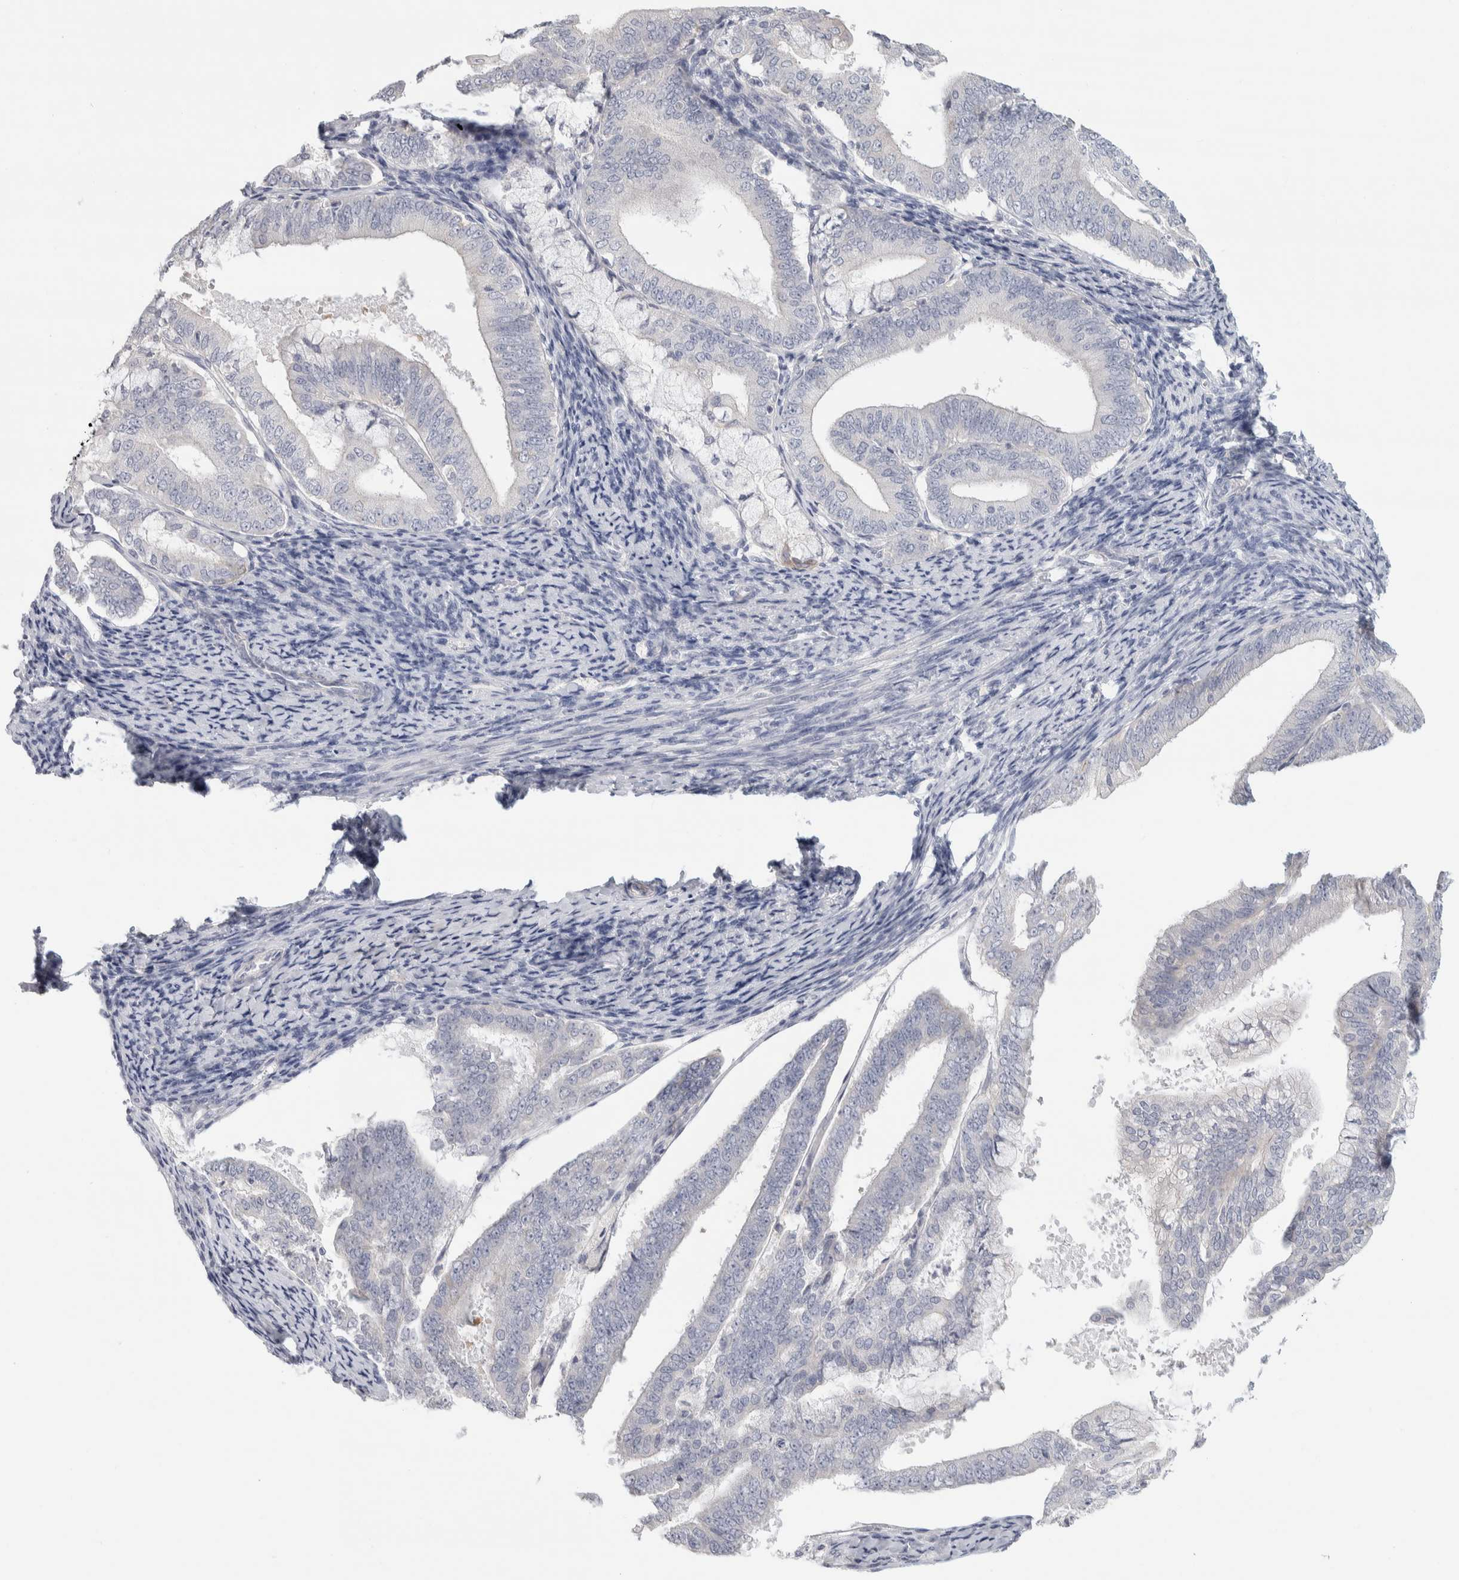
{"staining": {"intensity": "negative", "quantity": "none", "location": "none"}, "tissue": "endometrial cancer", "cell_type": "Tumor cells", "image_type": "cancer", "snomed": [{"axis": "morphology", "description": "Adenocarcinoma, NOS"}, {"axis": "topography", "description": "Endometrium"}], "caption": "The immunohistochemistry photomicrograph has no significant staining in tumor cells of endometrial cancer (adenocarcinoma) tissue.", "gene": "DCXR", "patient": {"sex": "female", "age": 63}}